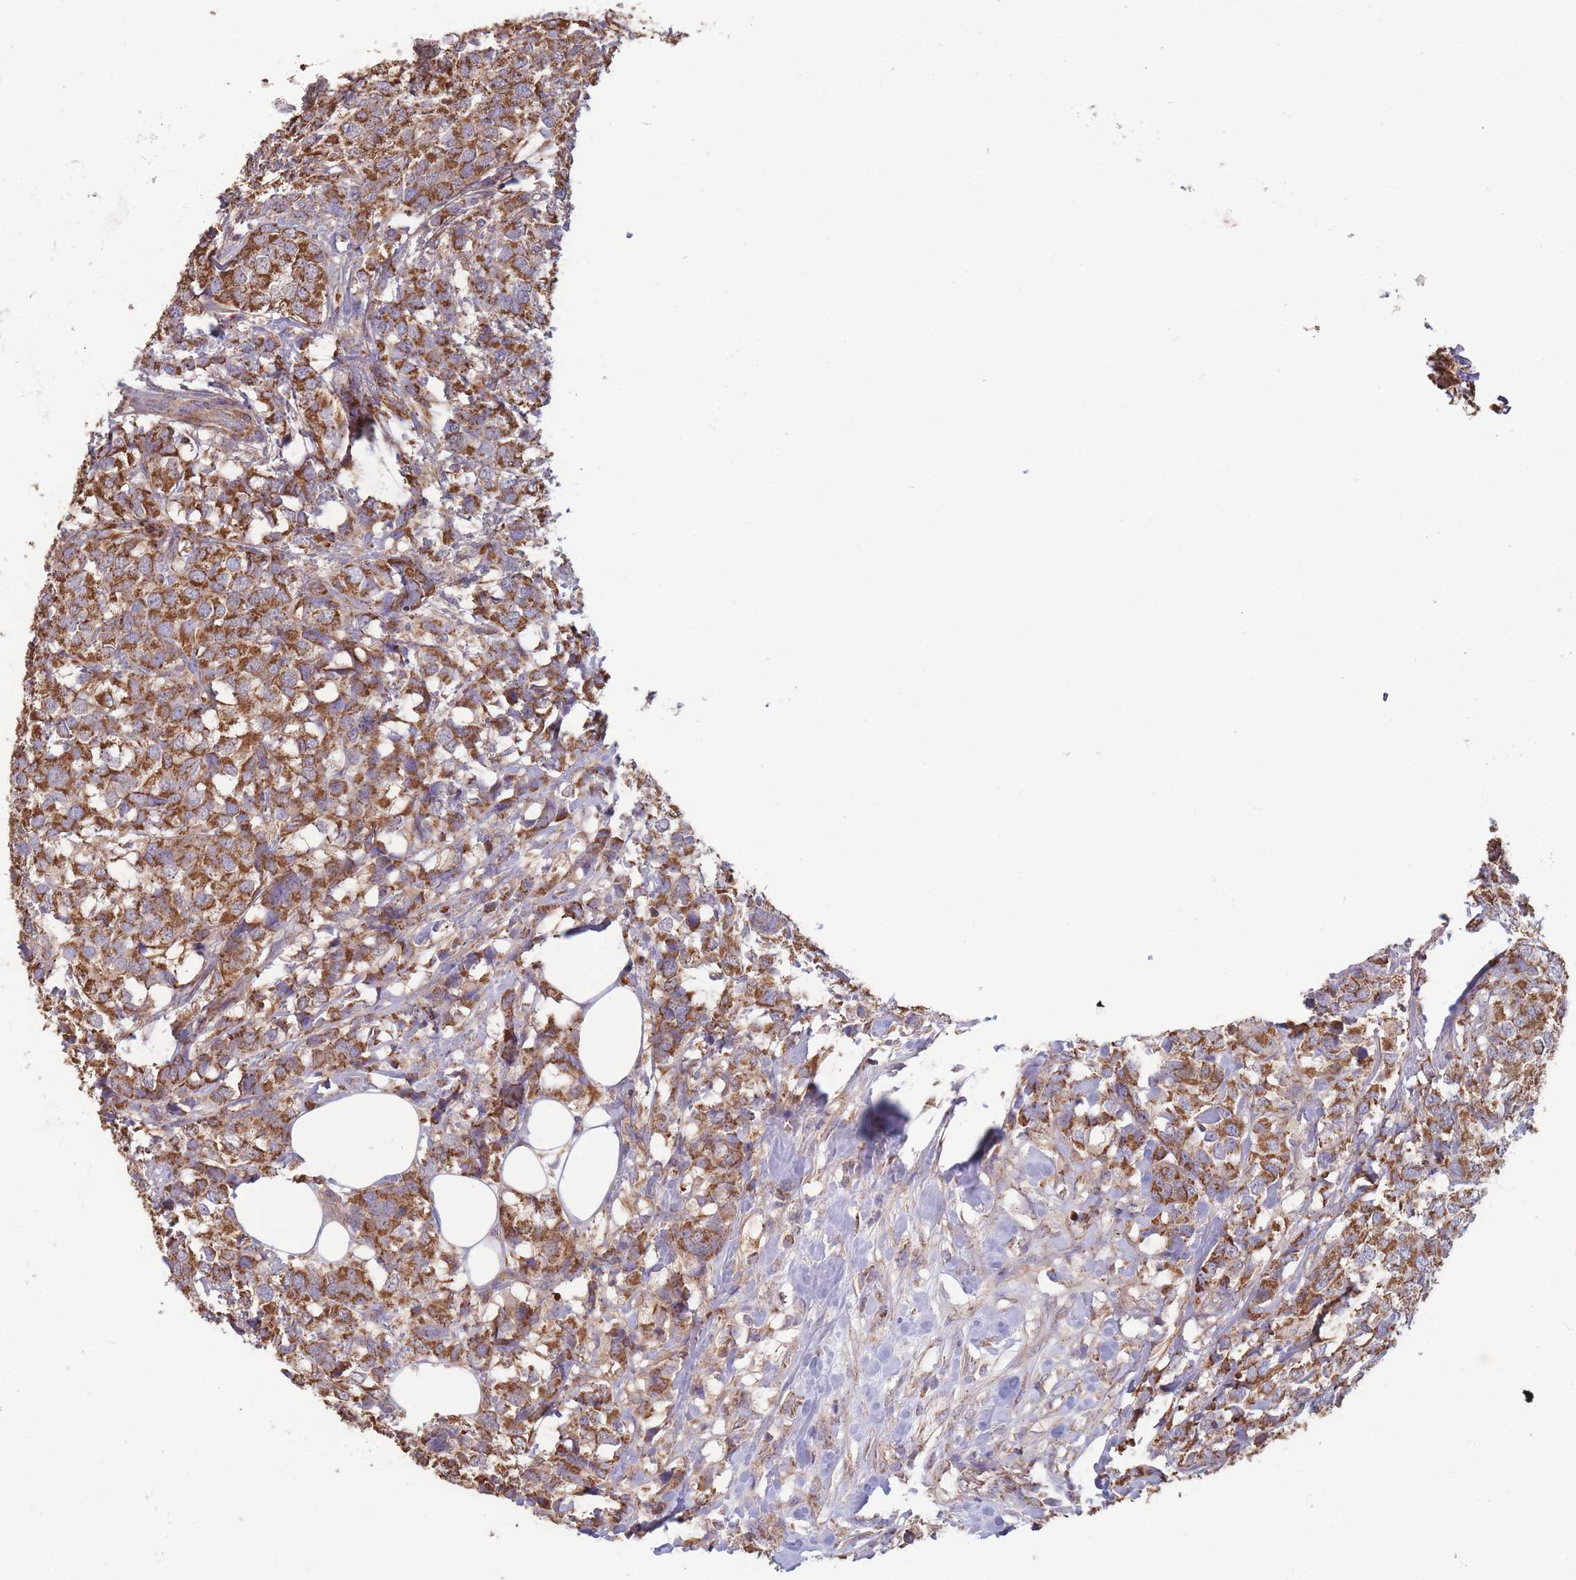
{"staining": {"intensity": "strong", "quantity": ">75%", "location": "cytoplasmic/membranous"}, "tissue": "breast cancer", "cell_type": "Tumor cells", "image_type": "cancer", "snomed": [{"axis": "morphology", "description": "Lobular carcinoma"}, {"axis": "topography", "description": "Breast"}], "caption": "A photomicrograph showing strong cytoplasmic/membranous positivity in approximately >75% of tumor cells in lobular carcinoma (breast), as visualized by brown immunohistochemical staining.", "gene": "KIF16B", "patient": {"sex": "female", "age": 59}}